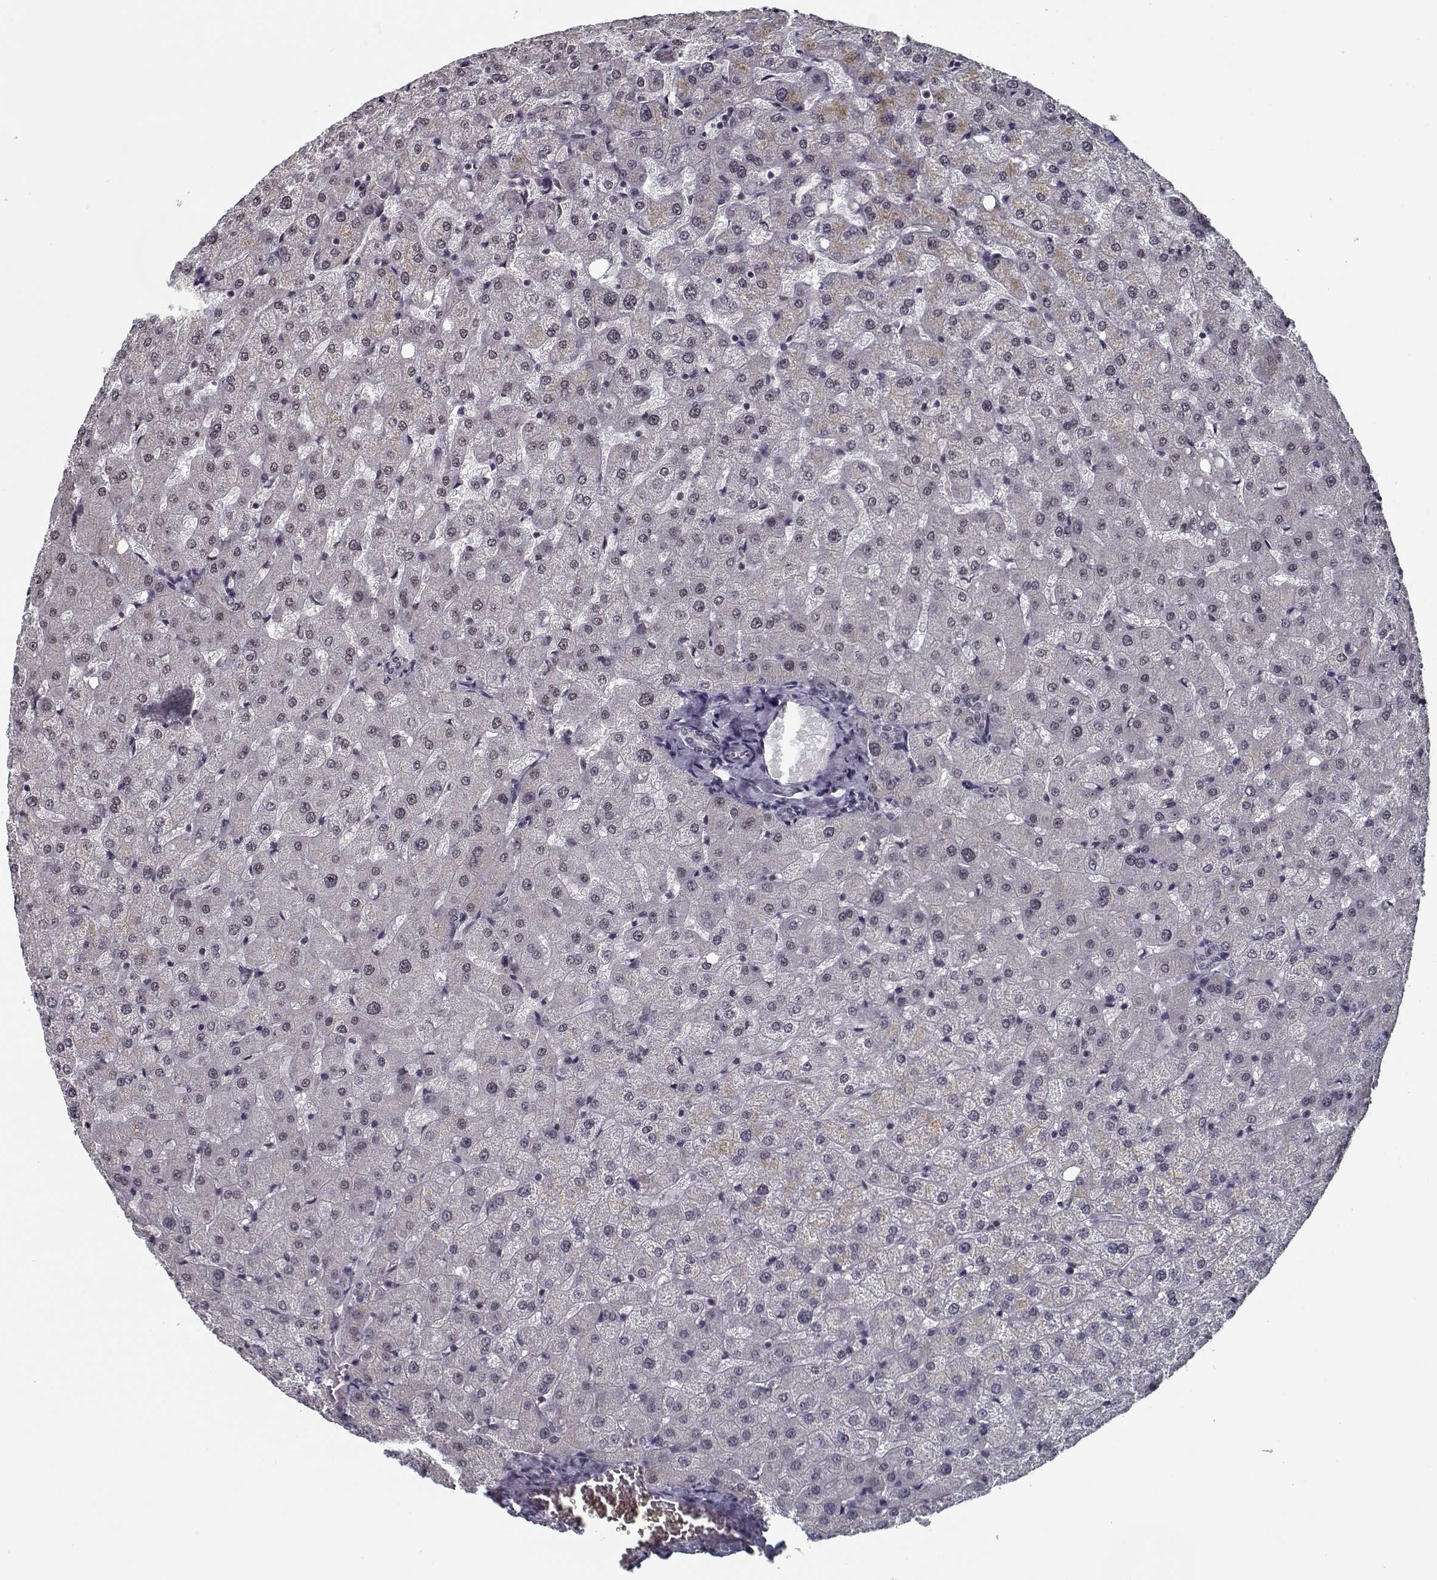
{"staining": {"intensity": "negative", "quantity": "none", "location": "none"}, "tissue": "liver", "cell_type": "Cholangiocytes", "image_type": "normal", "snomed": [{"axis": "morphology", "description": "Normal tissue, NOS"}, {"axis": "topography", "description": "Liver"}], "caption": "Protein analysis of normal liver displays no significant positivity in cholangiocytes.", "gene": "TESPA1", "patient": {"sex": "female", "age": 50}}